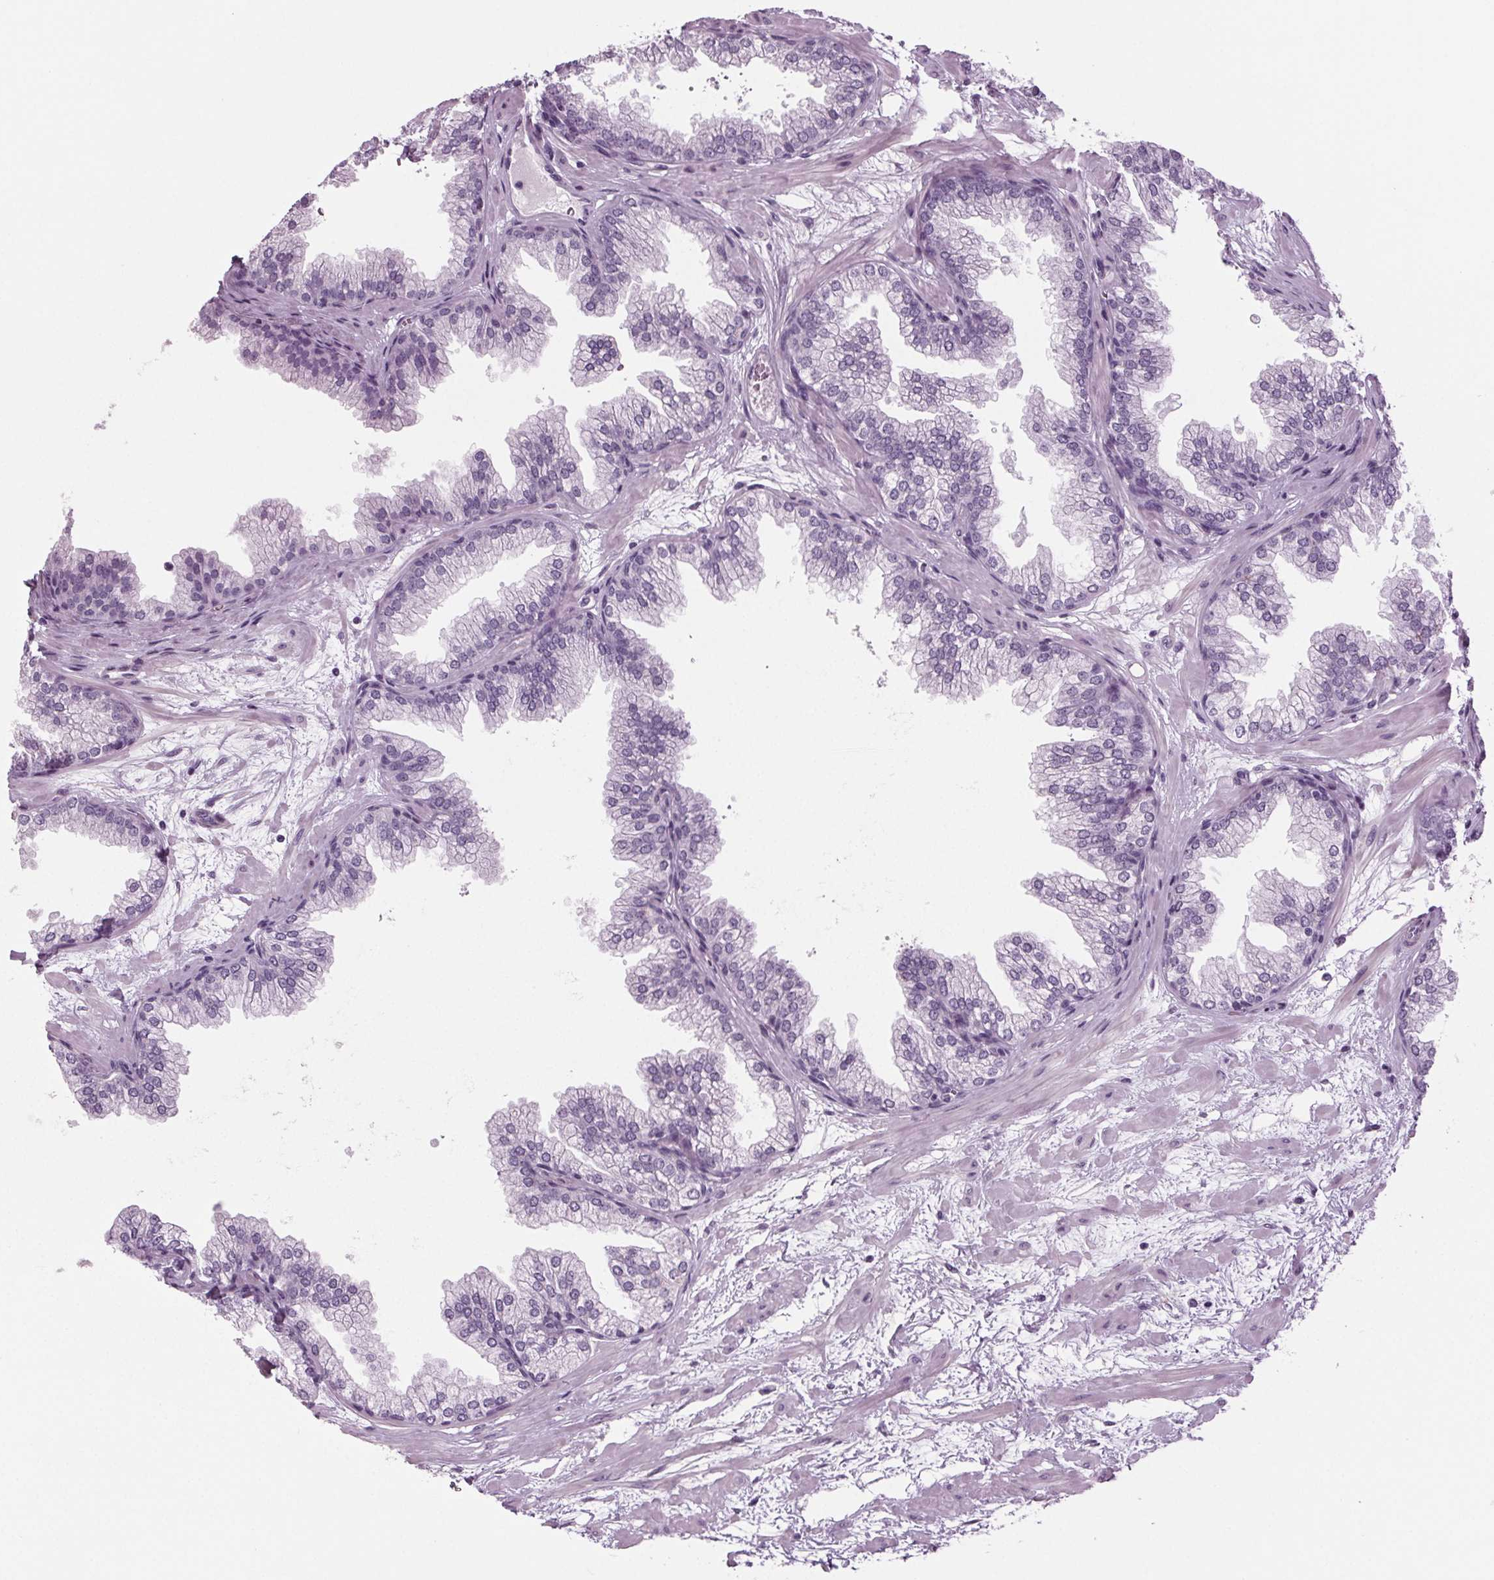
{"staining": {"intensity": "negative", "quantity": "none", "location": "none"}, "tissue": "prostate", "cell_type": "Glandular cells", "image_type": "normal", "snomed": [{"axis": "morphology", "description": "Normal tissue, NOS"}, {"axis": "topography", "description": "Prostate"}], "caption": "Benign prostate was stained to show a protein in brown. There is no significant positivity in glandular cells.", "gene": "BHLHE22", "patient": {"sex": "male", "age": 37}}